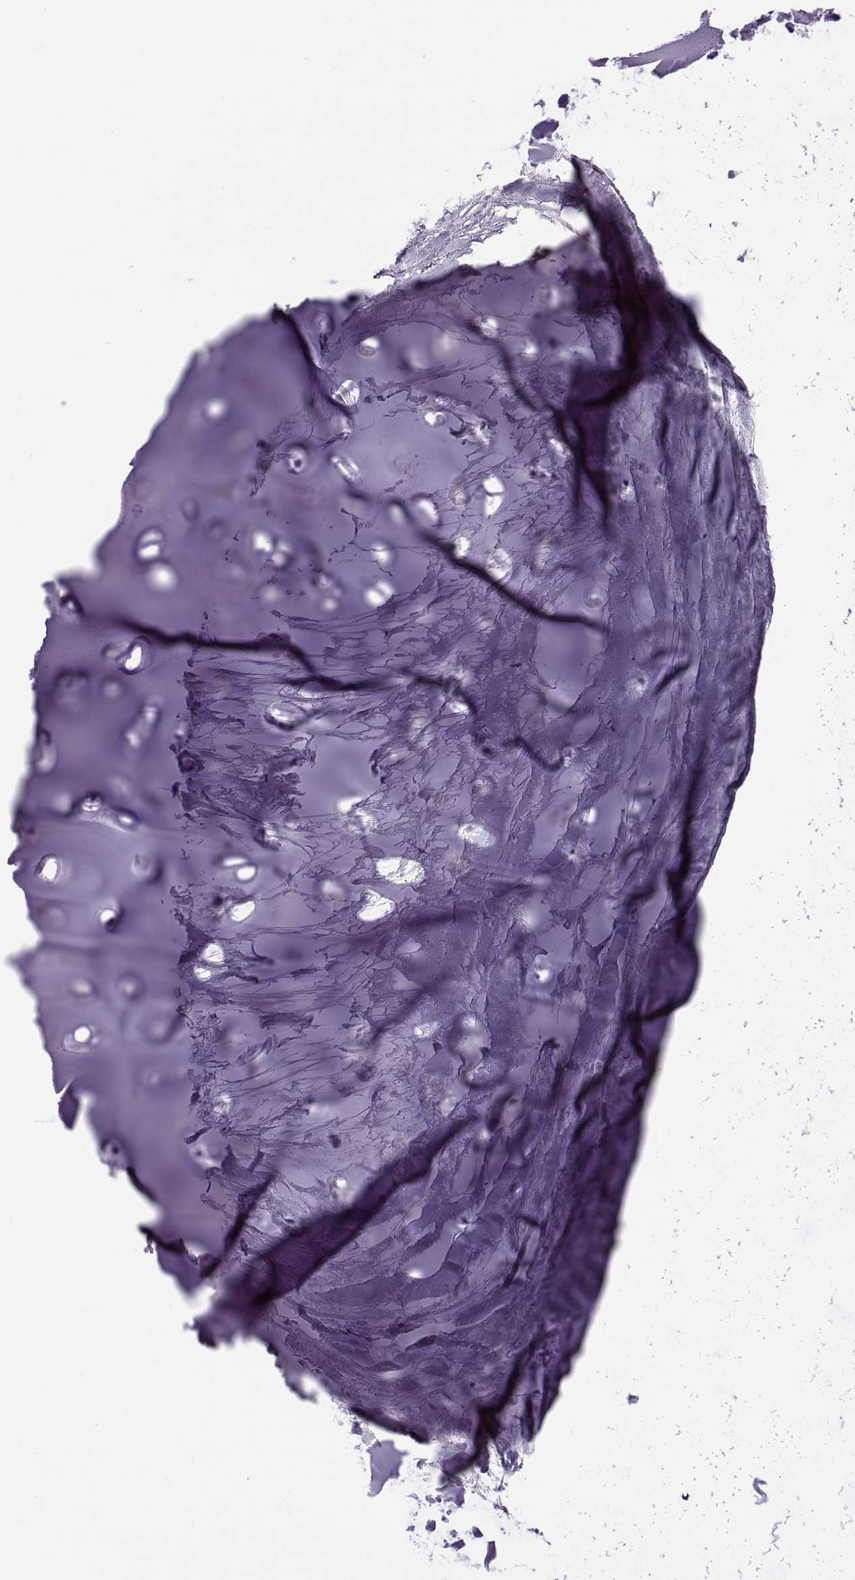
{"staining": {"intensity": "negative", "quantity": "none", "location": "none"}, "tissue": "soft tissue", "cell_type": "Chondrocytes", "image_type": "normal", "snomed": [{"axis": "morphology", "description": "Normal tissue, NOS"}, {"axis": "morphology", "description": "Squamous cell carcinoma, NOS"}, {"axis": "topography", "description": "Cartilage tissue"}, {"axis": "topography", "description": "Lung"}], "caption": "The photomicrograph shows no staining of chondrocytes in normal soft tissue. (IHC, brightfield microscopy, high magnification).", "gene": "TTC21A", "patient": {"sex": "male", "age": 66}}